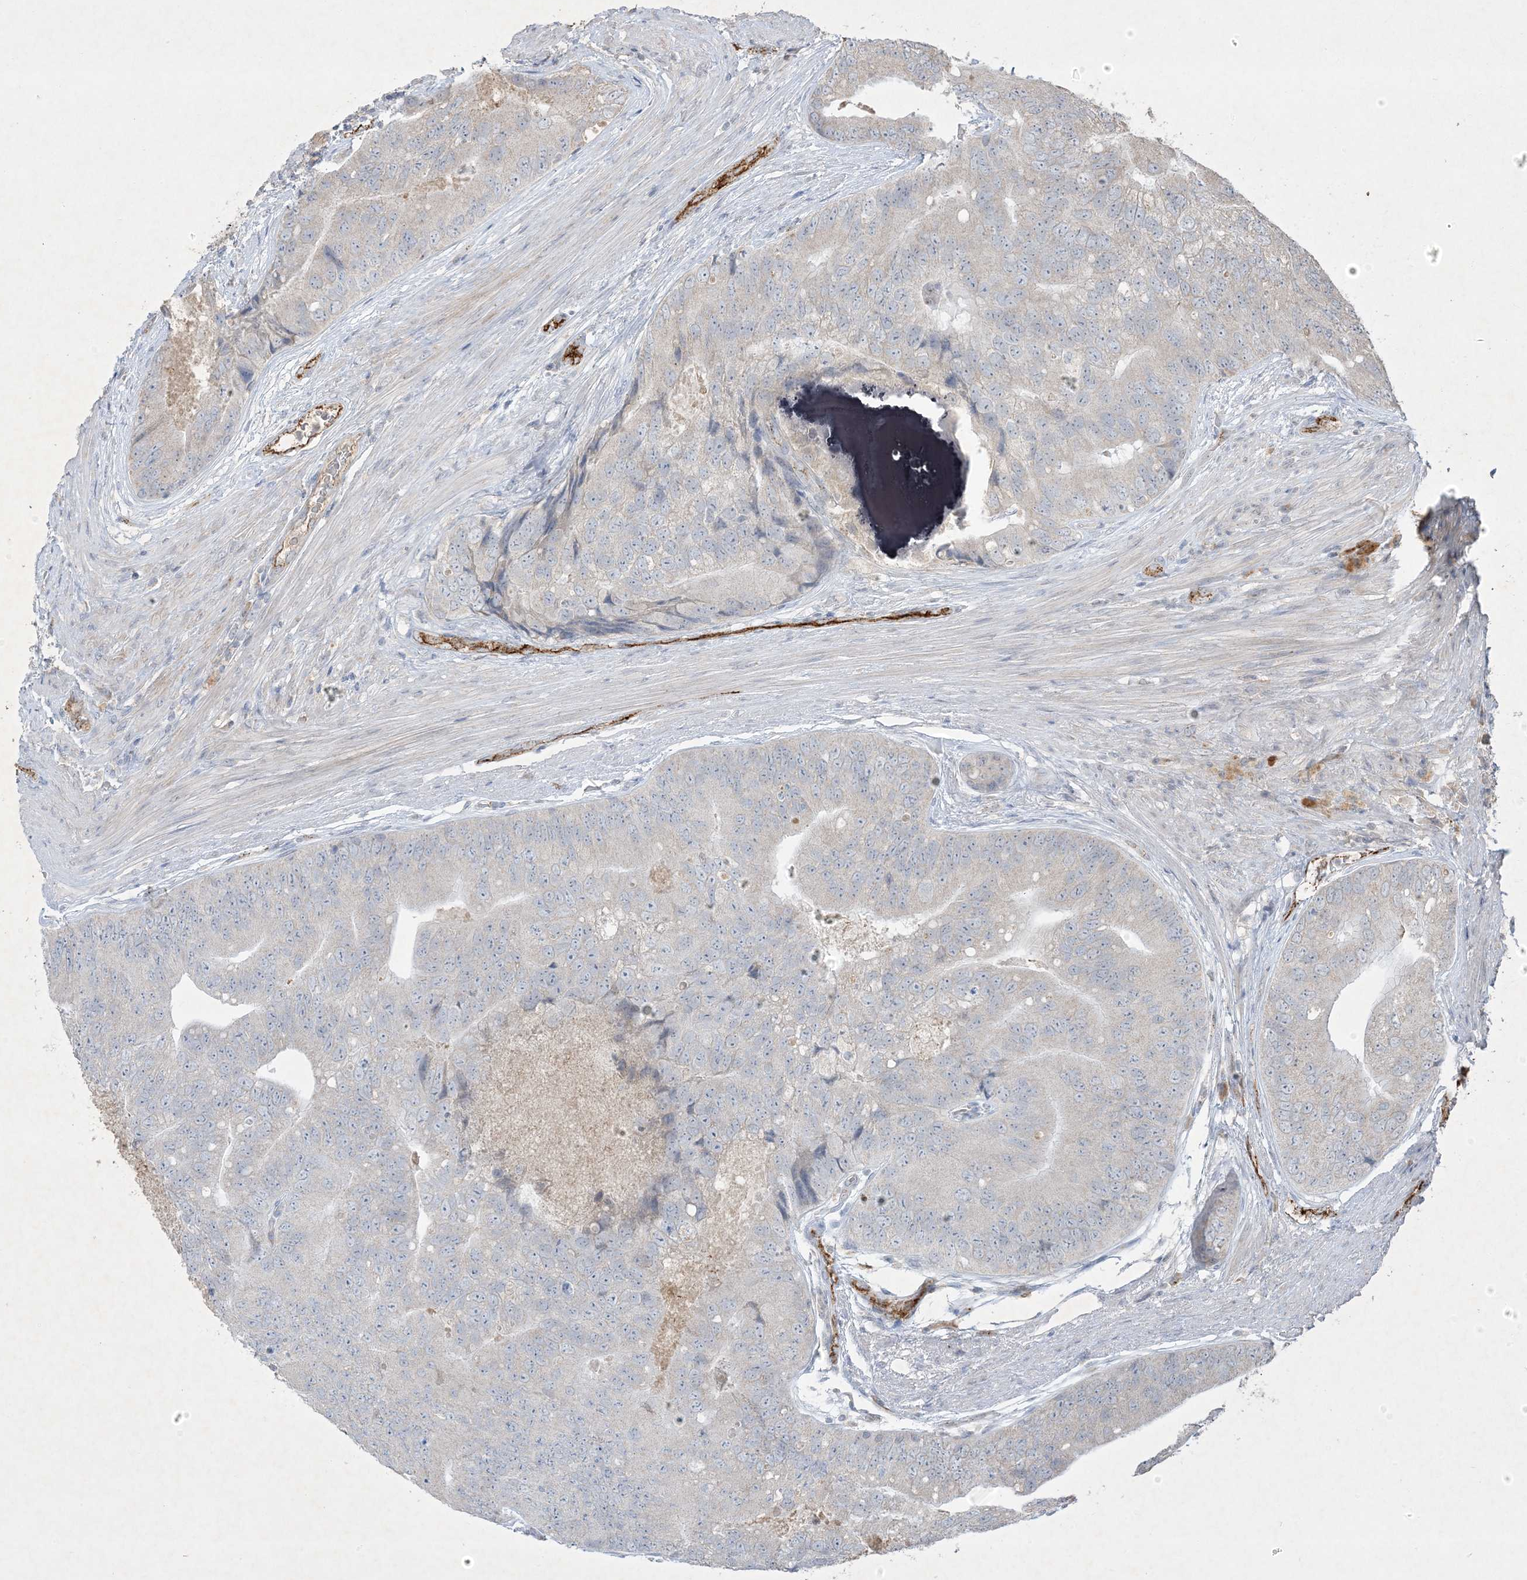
{"staining": {"intensity": "negative", "quantity": "none", "location": "none"}, "tissue": "prostate cancer", "cell_type": "Tumor cells", "image_type": "cancer", "snomed": [{"axis": "morphology", "description": "Adenocarcinoma, High grade"}, {"axis": "topography", "description": "Prostate"}], "caption": "The micrograph reveals no staining of tumor cells in prostate high-grade adenocarcinoma. (IHC, brightfield microscopy, high magnification).", "gene": "PRSS36", "patient": {"sex": "male", "age": 70}}